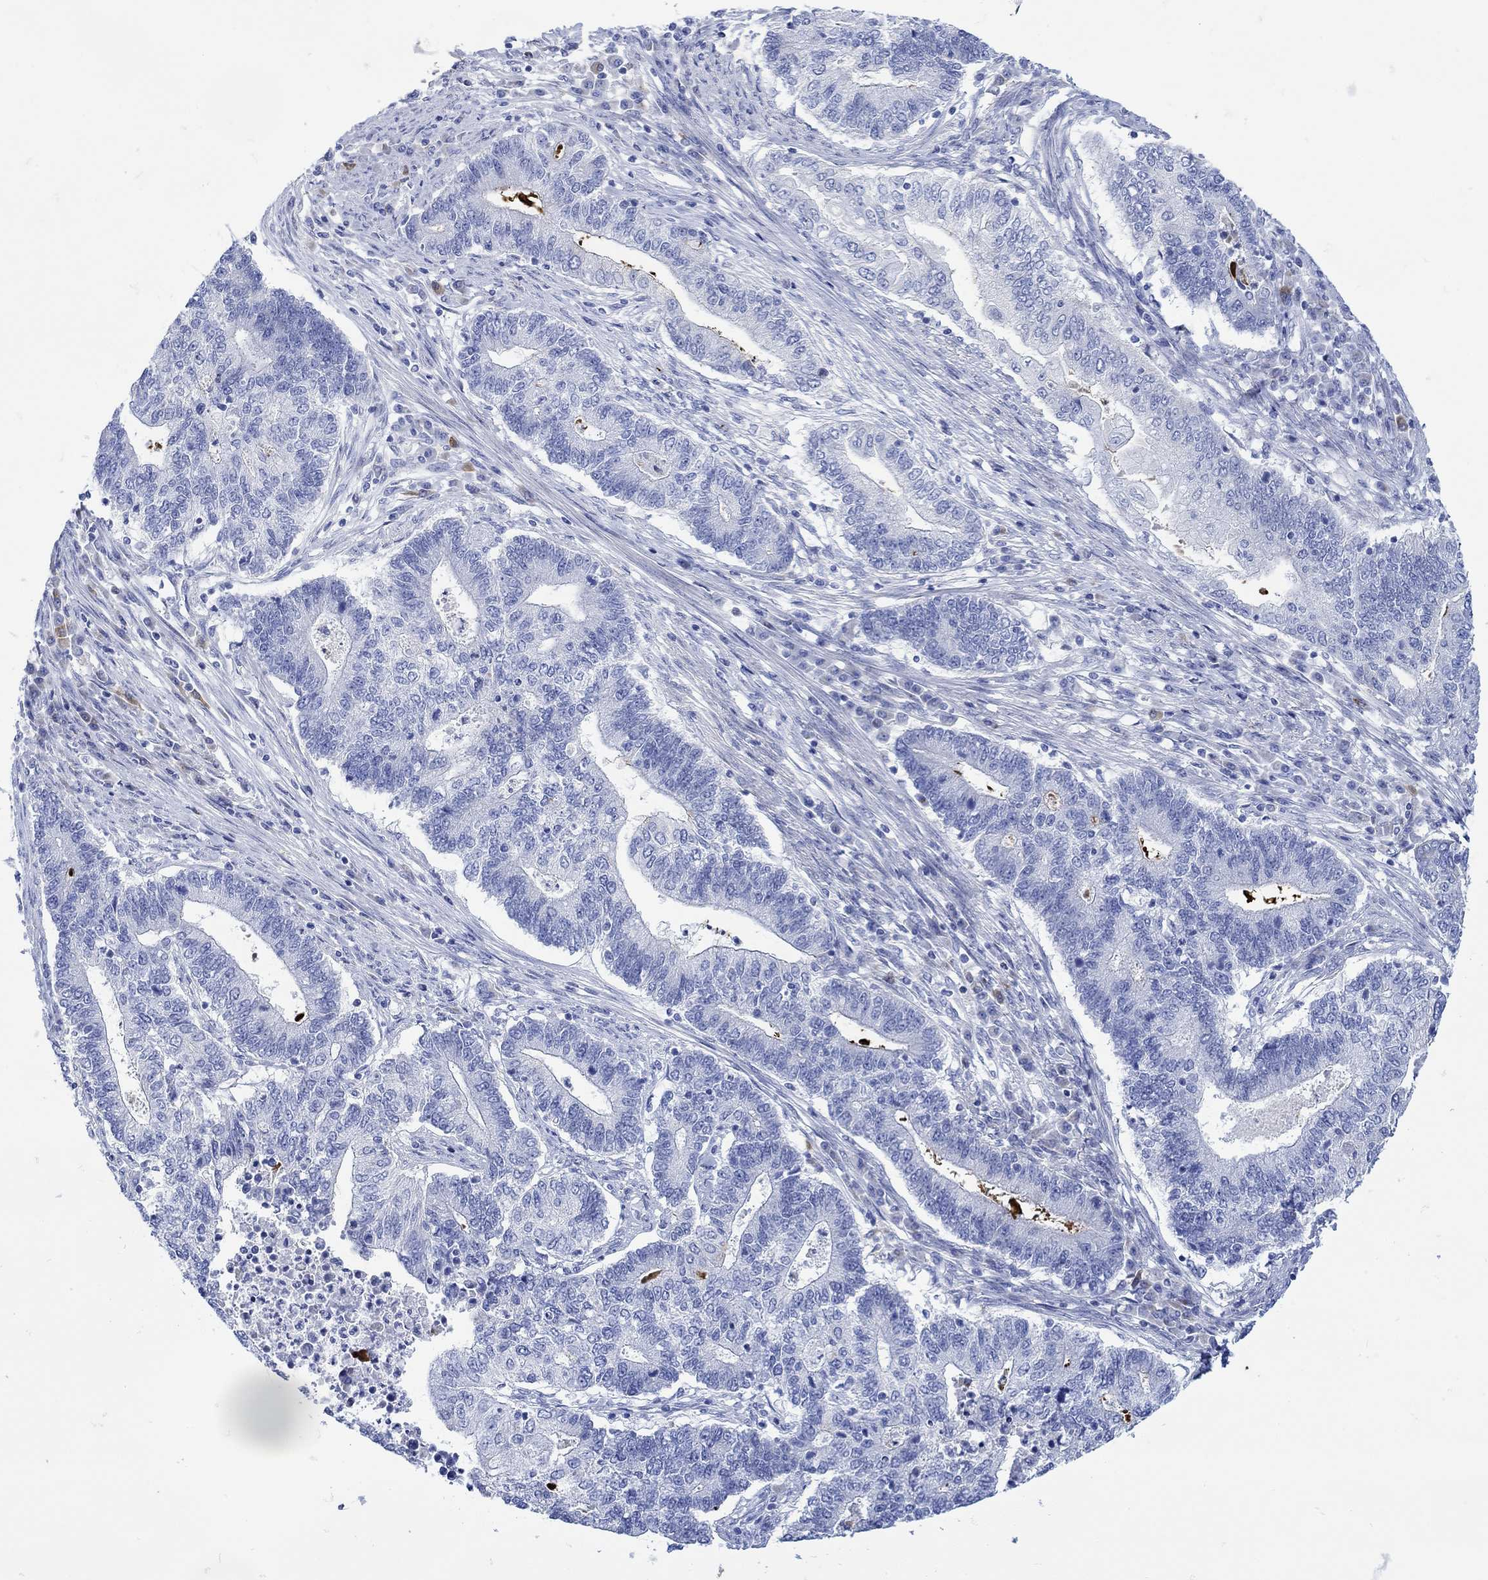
{"staining": {"intensity": "negative", "quantity": "none", "location": "none"}, "tissue": "endometrial cancer", "cell_type": "Tumor cells", "image_type": "cancer", "snomed": [{"axis": "morphology", "description": "Adenocarcinoma, NOS"}, {"axis": "topography", "description": "Uterus"}, {"axis": "topography", "description": "Endometrium"}], "caption": "DAB (3,3'-diaminobenzidine) immunohistochemical staining of human endometrial cancer shows no significant positivity in tumor cells.", "gene": "ANKMY1", "patient": {"sex": "female", "age": 54}}